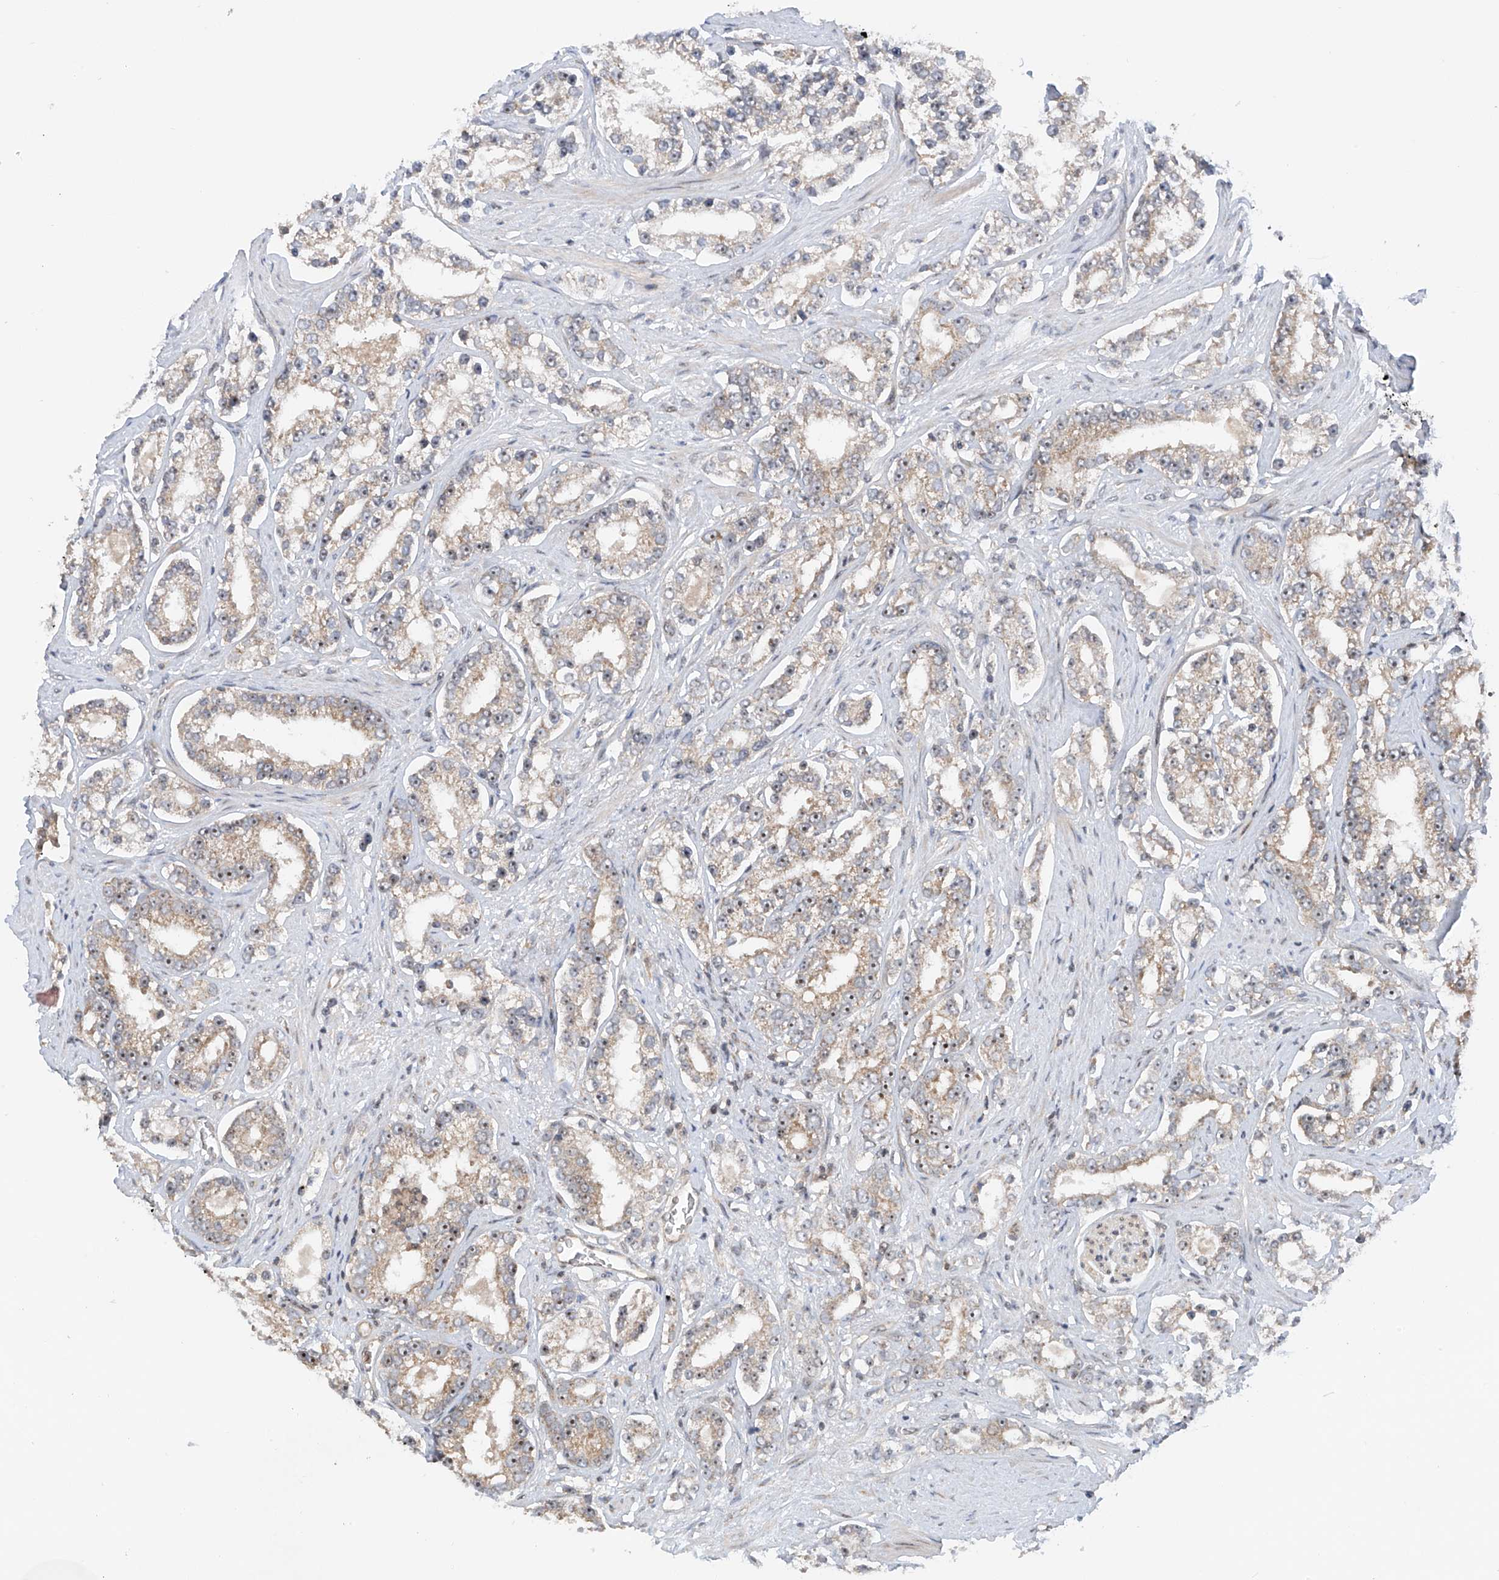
{"staining": {"intensity": "moderate", "quantity": "25%-75%", "location": "nuclear"}, "tissue": "prostate cancer", "cell_type": "Tumor cells", "image_type": "cancer", "snomed": [{"axis": "morphology", "description": "Normal tissue, NOS"}, {"axis": "morphology", "description": "Adenocarcinoma, High grade"}, {"axis": "topography", "description": "Prostate"}], "caption": "IHC of human high-grade adenocarcinoma (prostate) exhibits medium levels of moderate nuclear expression in approximately 25%-75% of tumor cells.", "gene": "C1orf131", "patient": {"sex": "male", "age": 83}}